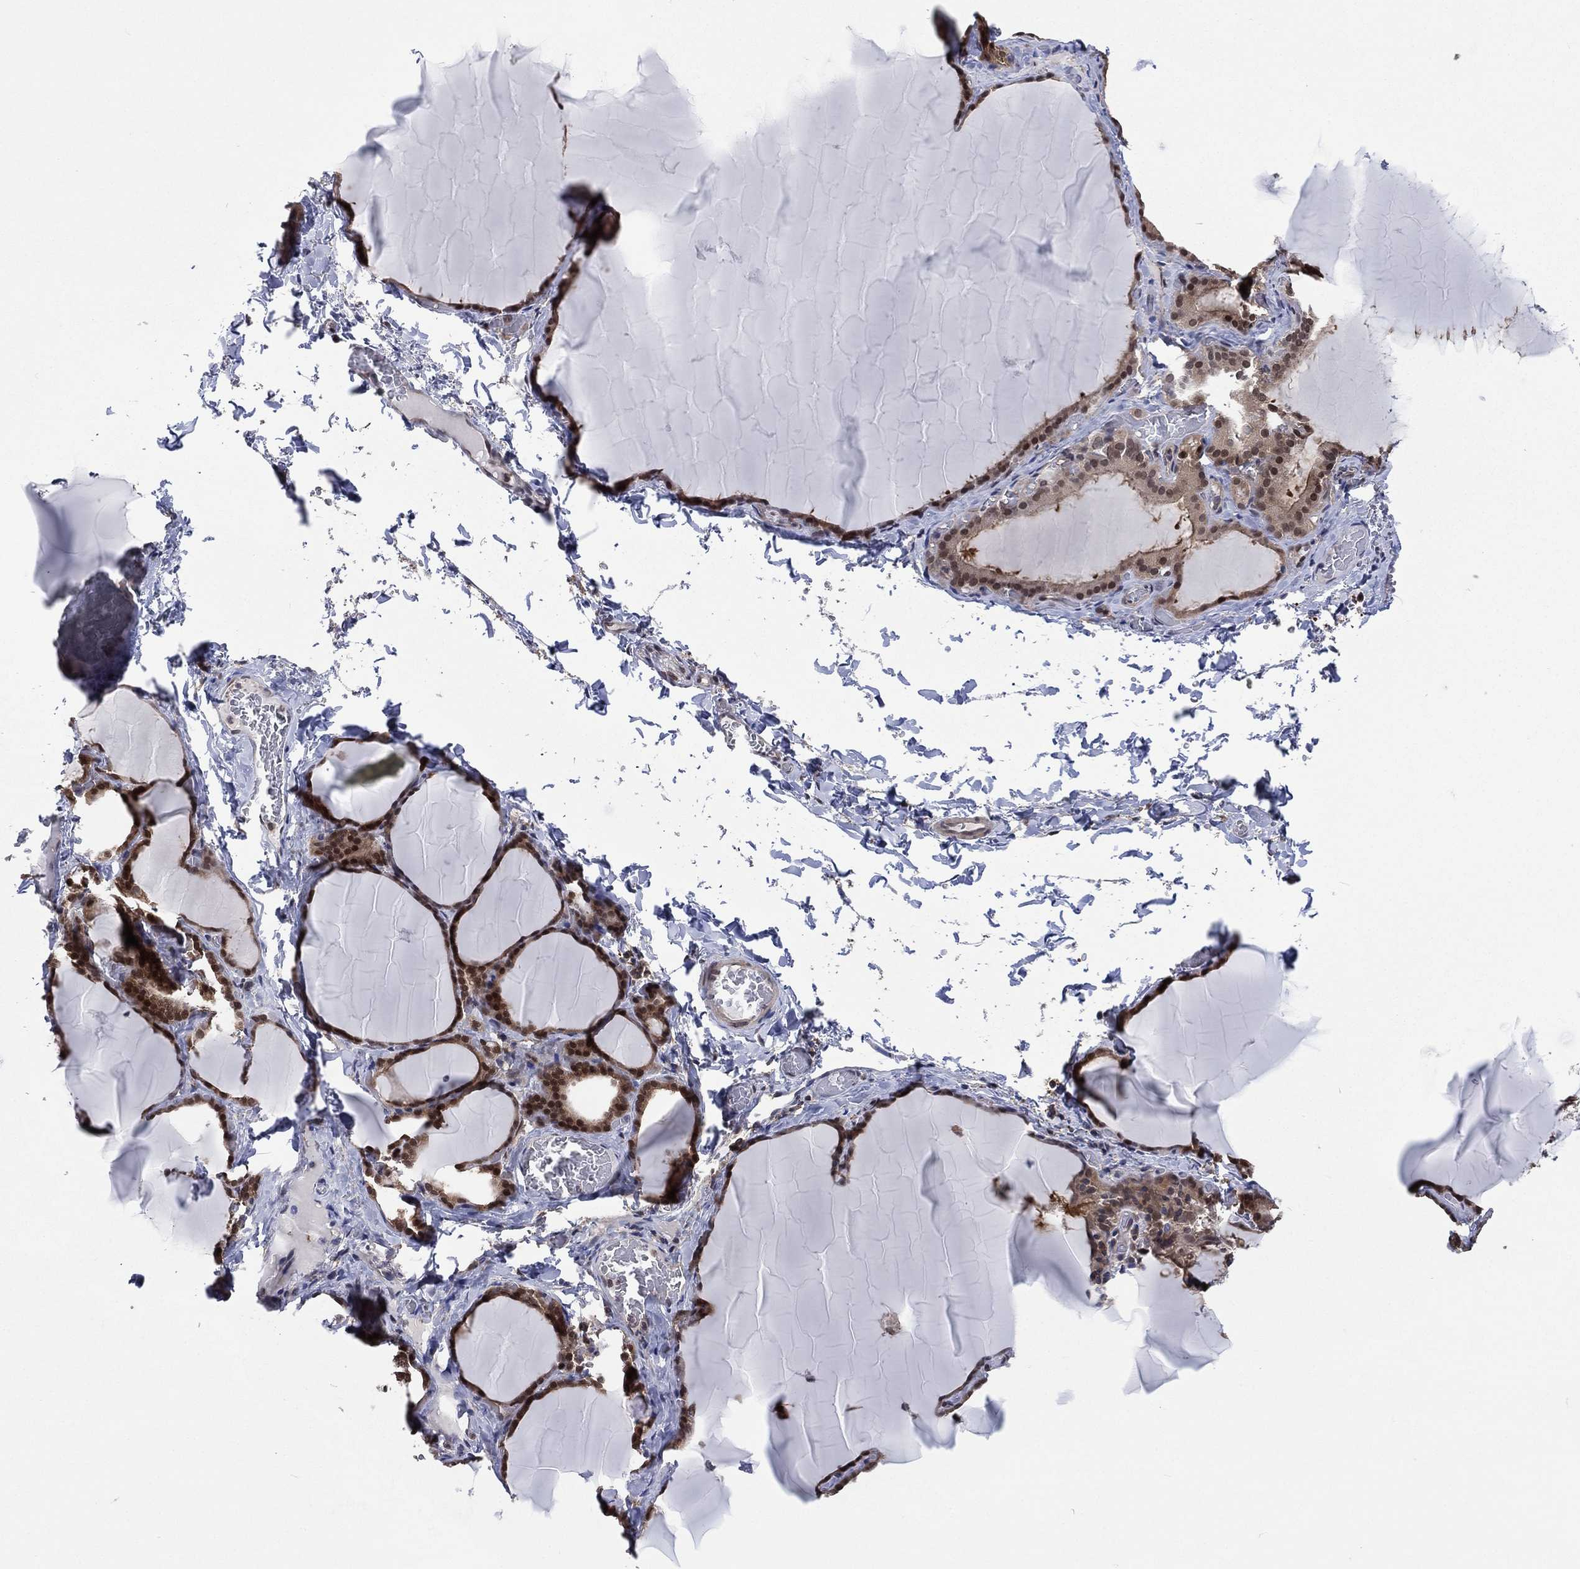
{"staining": {"intensity": "strong", "quantity": ">75%", "location": "nuclear"}, "tissue": "thyroid gland", "cell_type": "Glandular cells", "image_type": "normal", "snomed": [{"axis": "morphology", "description": "Normal tissue, NOS"}, {"axis": "morphology", "description": "Hyperplasia, NOS"}, {"axis": "topography", "description": "Thyroid gland"}], "caption": "Immunohistochemical staining of normal human thyroid gland shows strong nuclear protein expression in about >75% of glandular cells. The protein is shown in brown color, while the nuclei are stained blue.", "gene": "MTAP", "patient": {"sex": "female", "age": 27}}